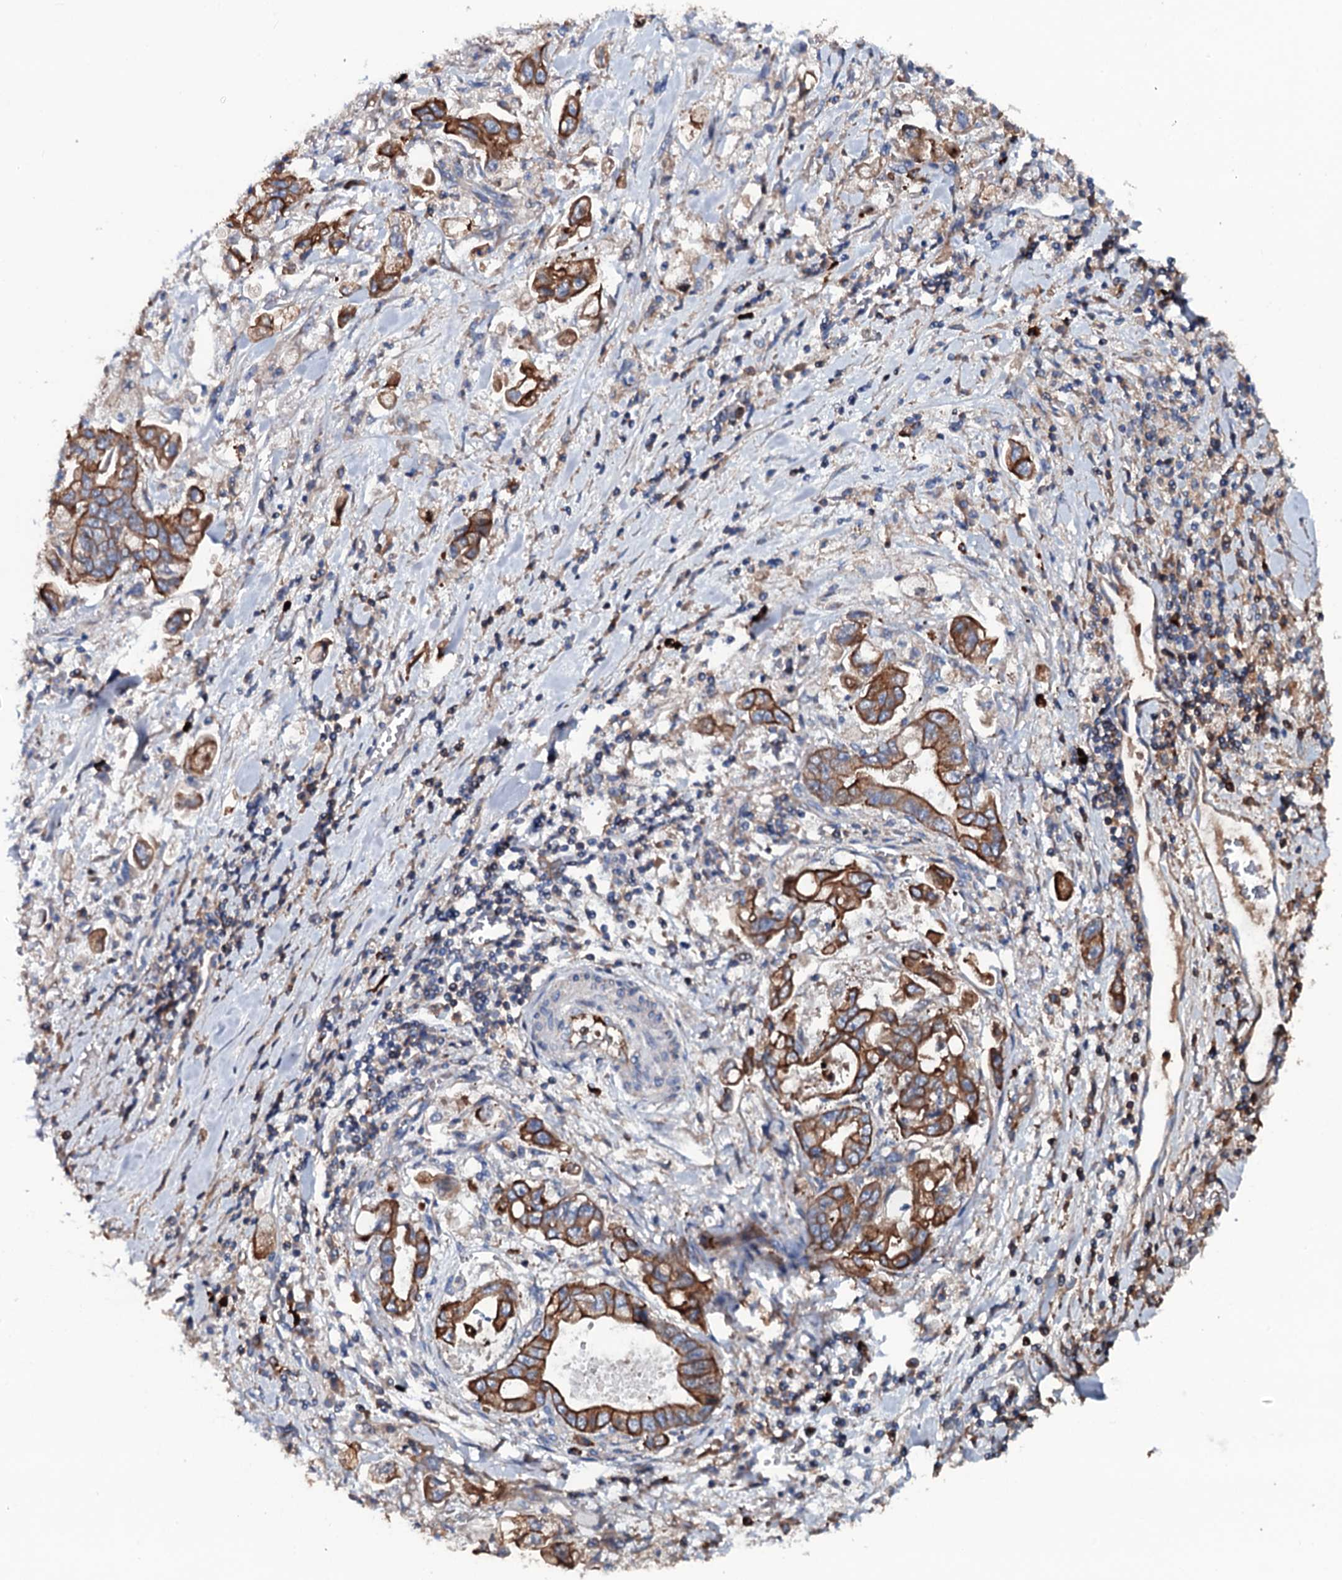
{"staining": {"intensity": "strong", "quantity": ">75%", "location": "cytoplasmic/membranous"}, "tissue": "stomach cancer", "cell_type": "Tumor cells", "image_type": "cancer", "snomed": [{"axis": "morphology", "description": "Adenocarcinoma, NOS"}, {"axis": "topography", "description": "Stomach"}], "caption": "Stomach cancer (adenocarcinoma) tissue reveals strong cytoplasmic/membranous positivity in about >75% of tumor cells, visualized by immunohistochemistry.", "gene": "NEK1", "patient": {"sex": "male", "age": 62}}